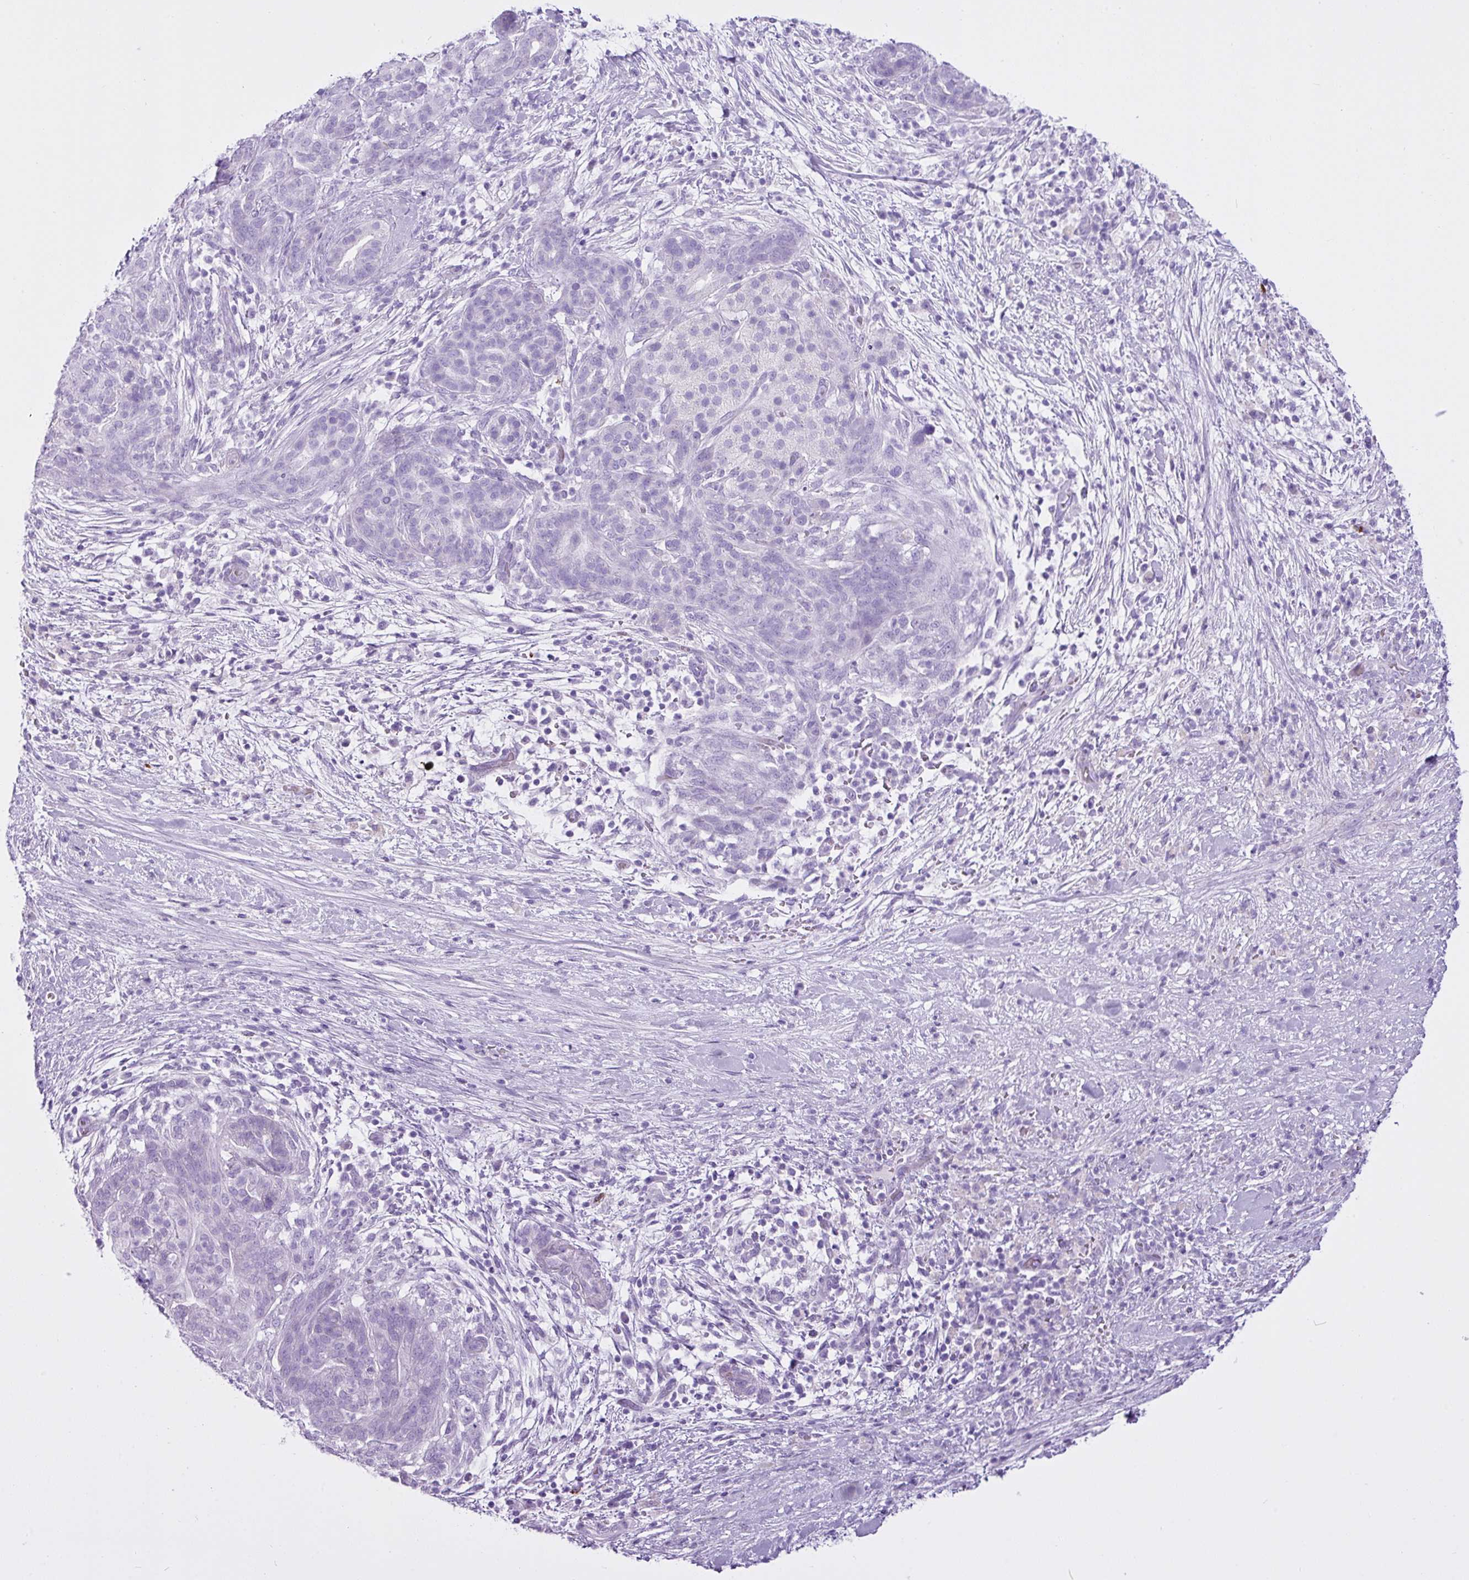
{"staining": {"intensity": "negative", "quantity": "none", "location": "none"}, "tissue": "pancreatic cancer", "cell_type": "Tumor cells", "image_type": "cancer", "snomed": [{"axis": "morphology", "description": "Adenocarcinoma, NOS"}, {"axis": "topography", "description": "Pancreas"}], "caption": "This is an IHC micrograph of pancreatic adenocarcinoma. There is no positivity in tumor cells.", "gene": "LILRB4", "patient": {"sex": "male", "age": 44}}